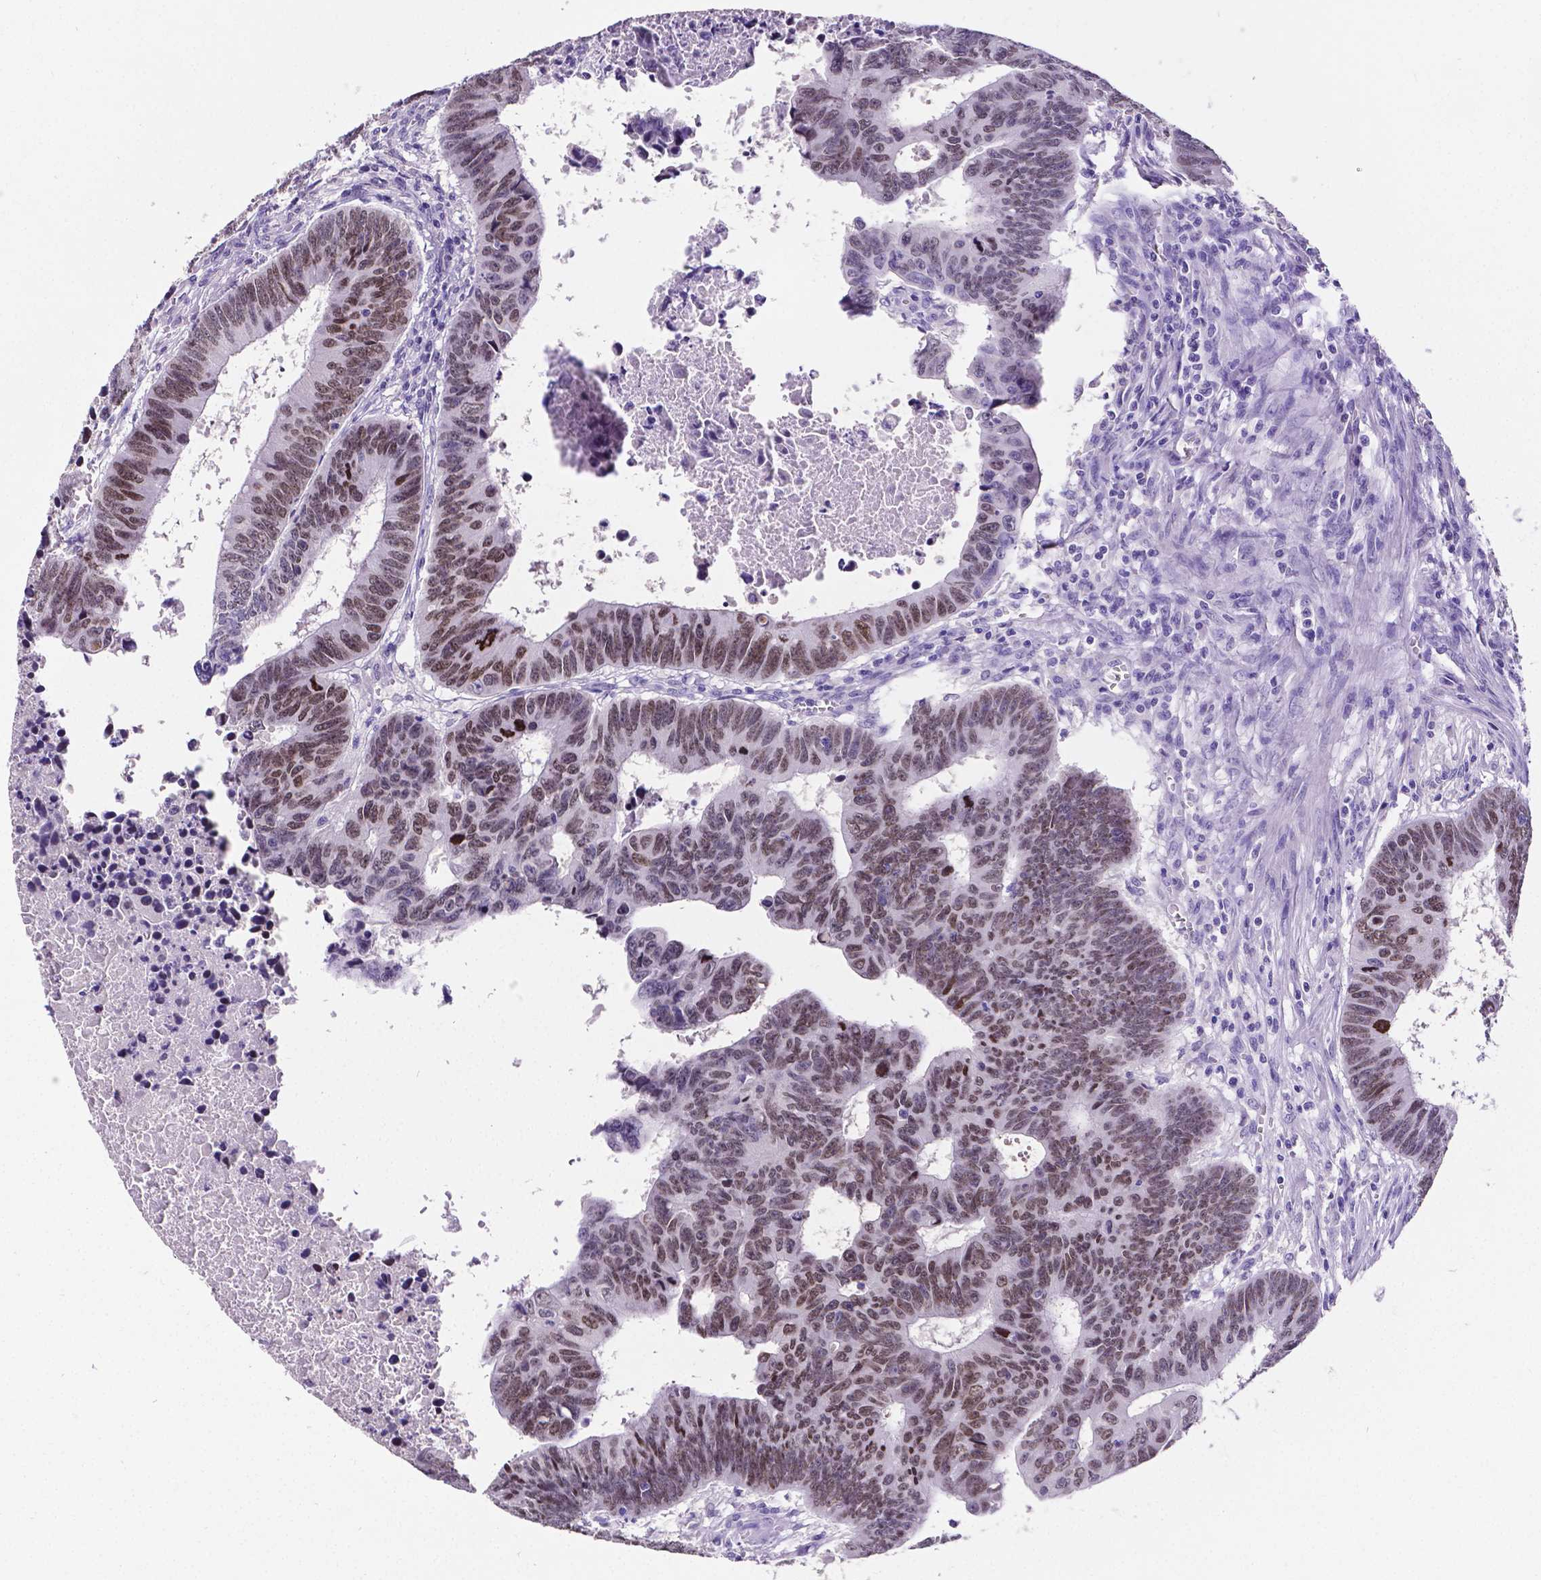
{"staining": {"intensity": "moderate", "quantity": "25%-75%", "location": "nuclear"}, "tissue": "colorectal cancer", "cell_type": "Tumor cells", "image_type": "cancer", "snomed": [{"axis": "morphology", "description": "Adenocarcinoma, NOS"}, {"axis": "topography", "description": "Rectum"}], "caption": "A brown stain shows moderate nuclear positivity of a protein in adenocarcinoma (colorectal) tumor cells.", "gene": "SATB2", "patient": {"sex": "female", "age": 85}}